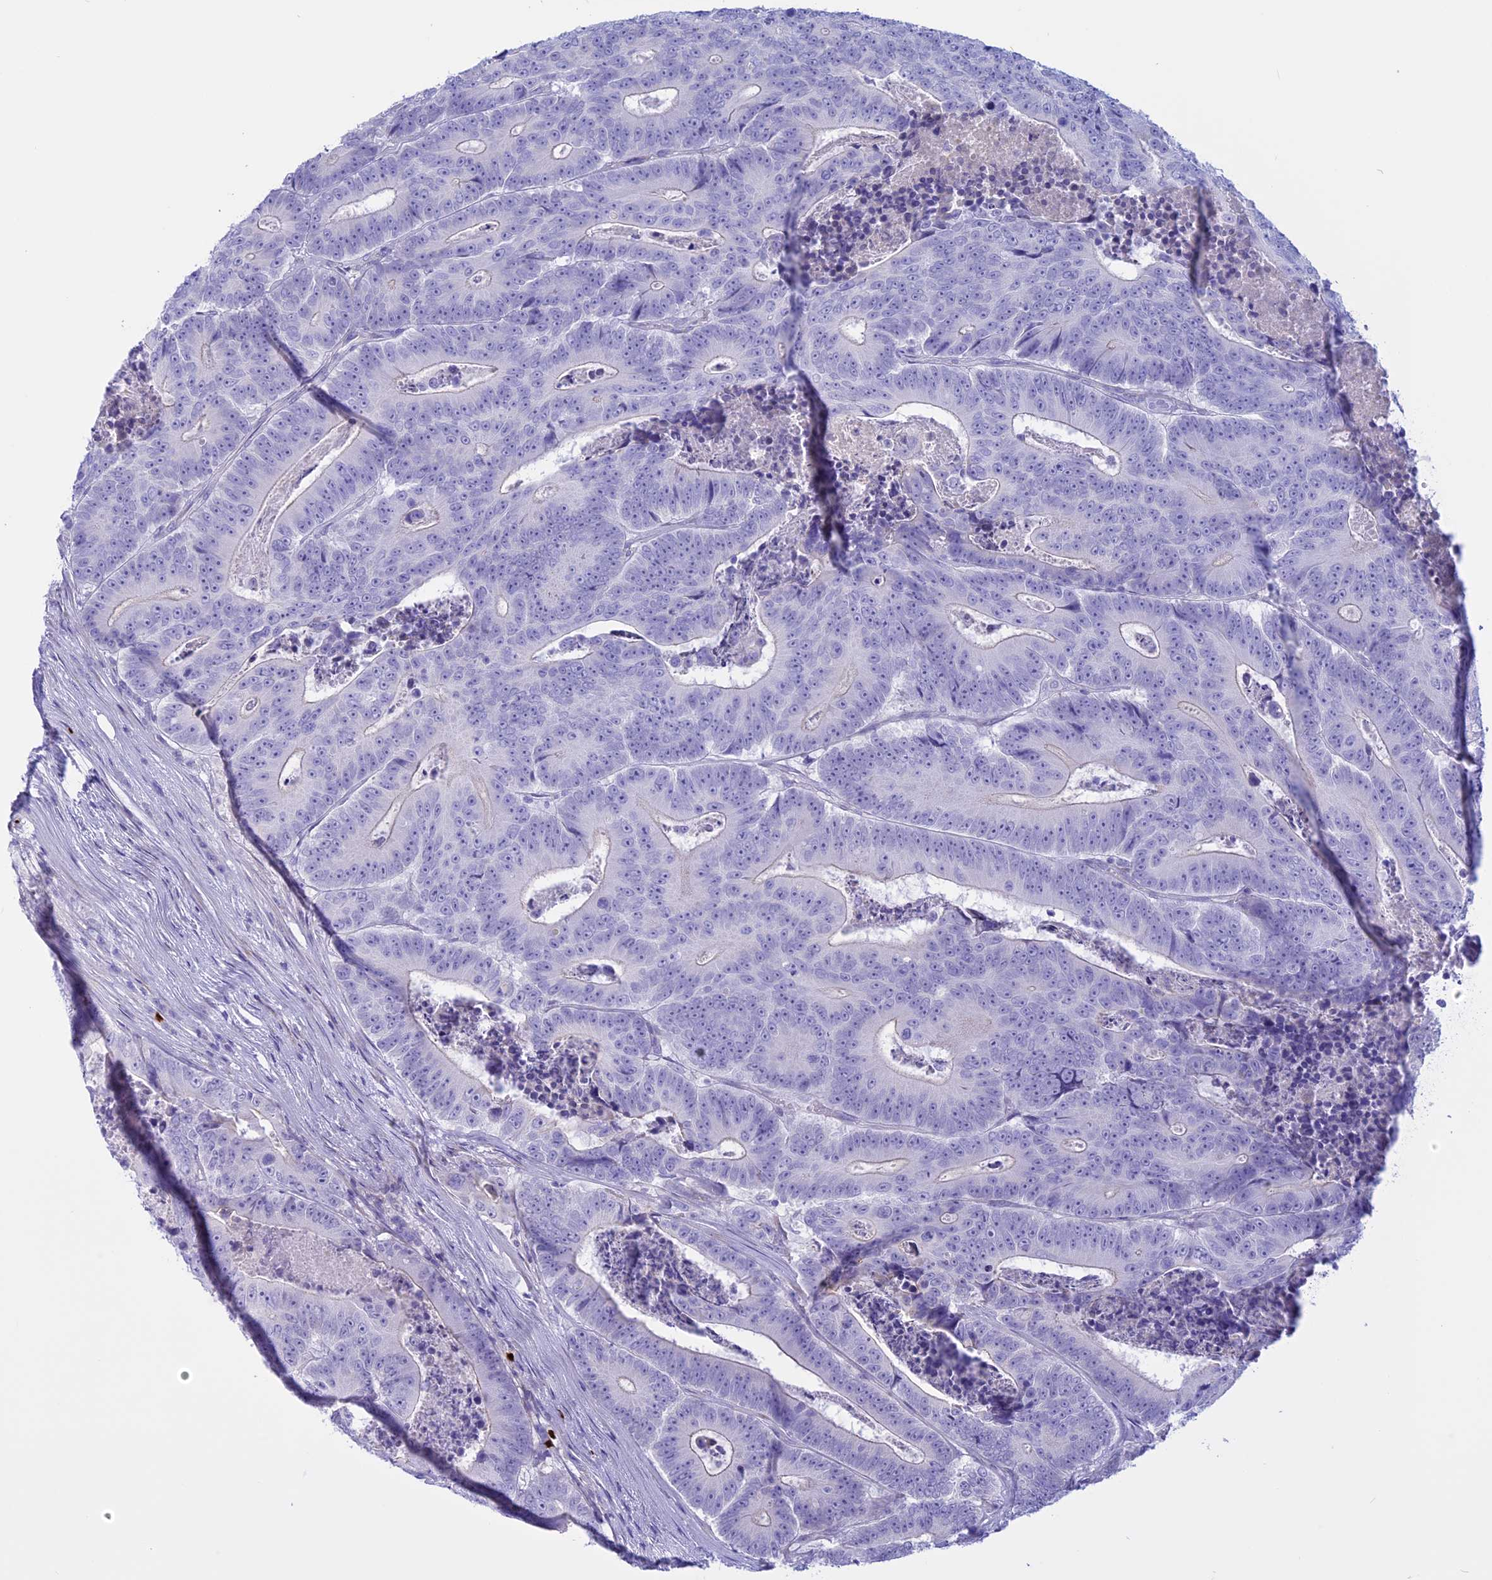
{"staining": {"intensity": "negative", "quantity": "none", "location": "none"}, "tissue": "colorectal cancer", "cell_type": "Tumor cells", "image_type": "cancer", "snomed": [{"axis": "morphology", "description": "Adenocarcinoma, NOS"}, {"axis": "topography", "description": "Colon"}], "caption": "Colorectal cancer (adenocarcinoma) stained for a protein using immunohistochemistry (IHC) reveals no staining tumor cells.", "gene": "SPHKAP", "patient": {"sex": "male", "age": 83}}